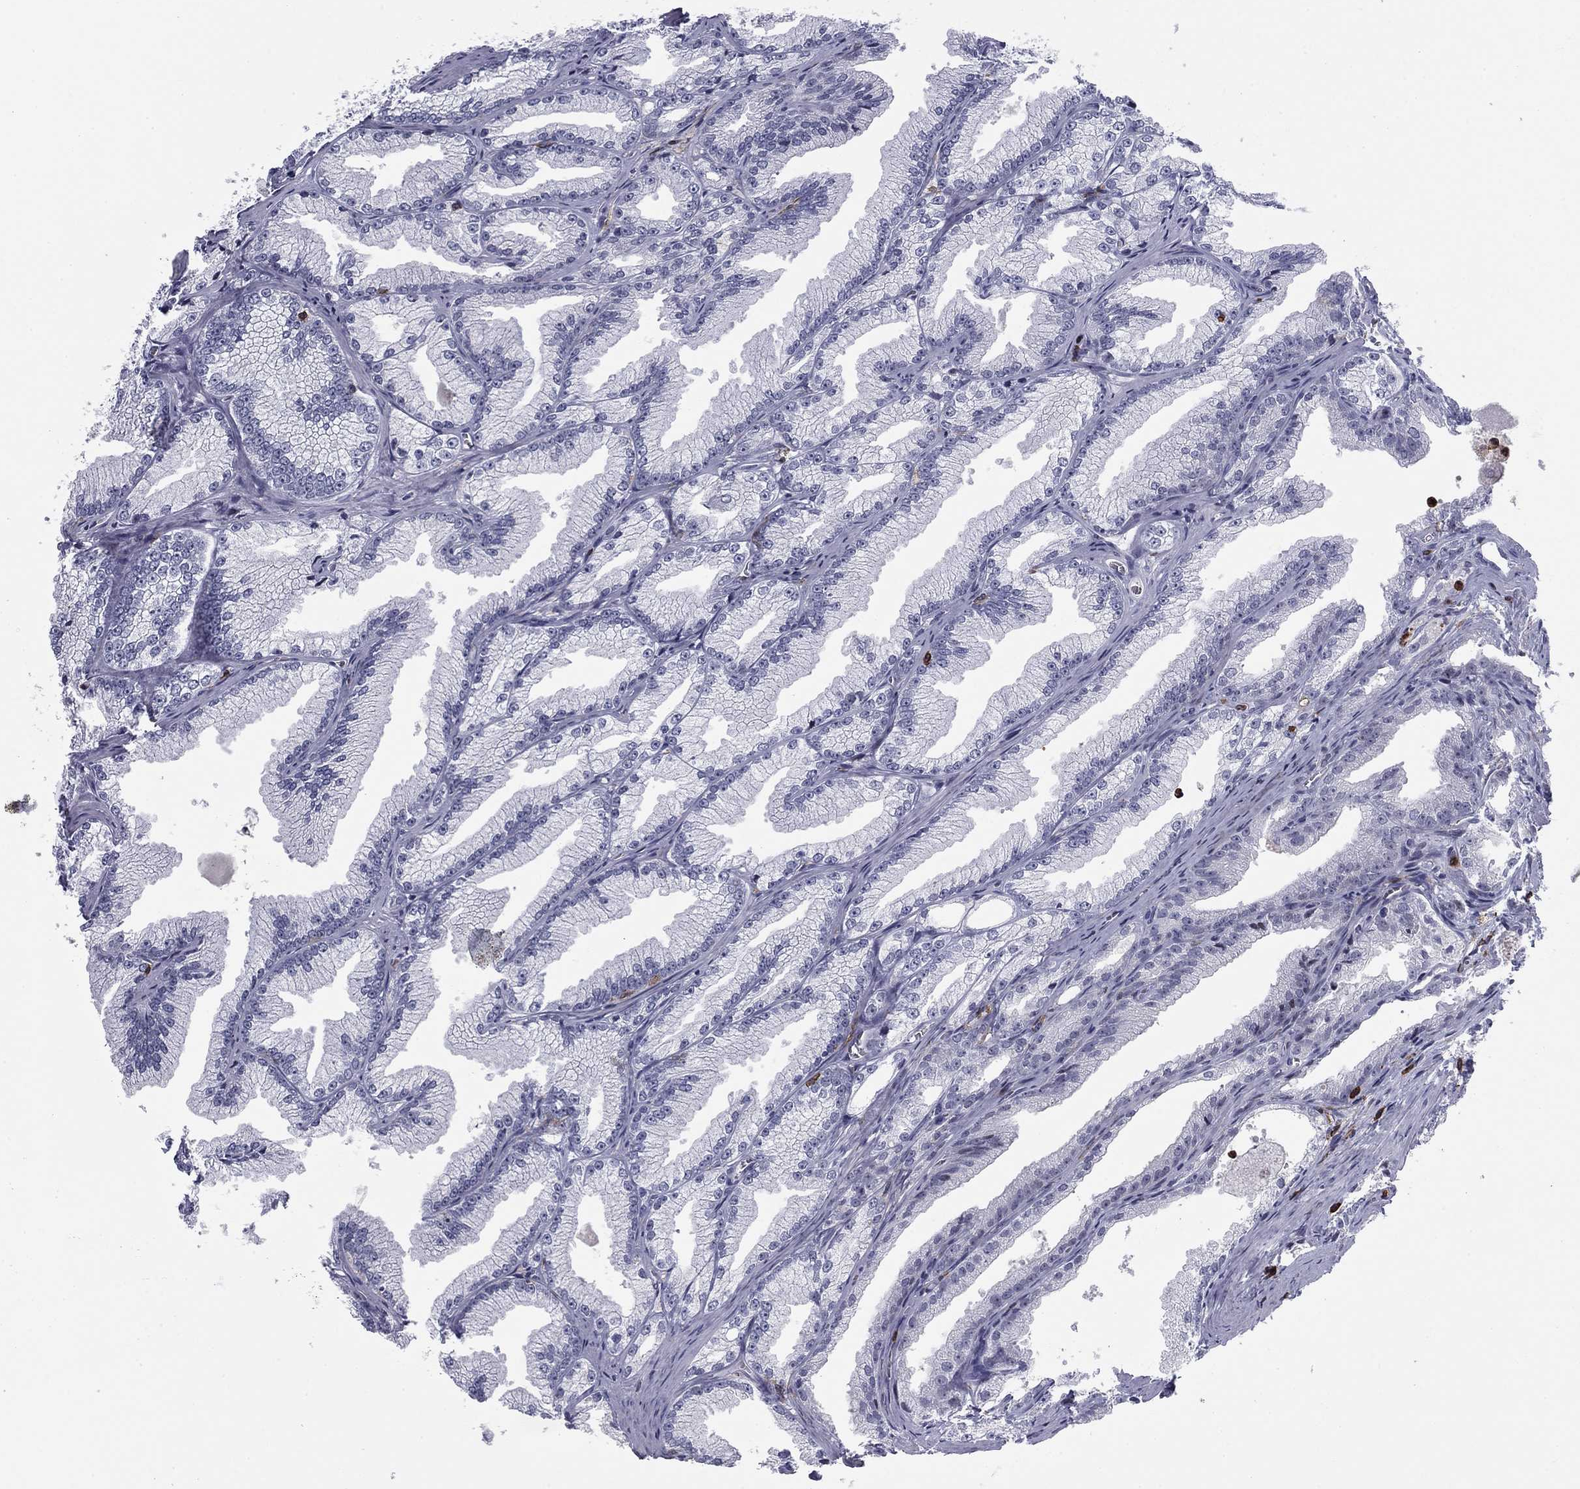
{"staining": {"intensity": "negative", "quantity": "none", "location": "none"}, "tissue": "prostate cancer", "cell_type": "Tumor cells", "image_type": "cancer", "snomed": [{"axis": "morphology", "description": "Adenocarcinoma, NOS"}, {"axis": "morphology", "description": "Adenocarcinoma, High grade"}, {"axis": "topography", "description": "Prostate"}], "caption": "Immunohistochemistry micrograph of neoplastic tissue: prostate cancer (high-grade adenocarcinoma) stained with DAB (3,3'-diaminobenzidine) exhibits no significant protein staining in tumor cells.", "gene": "ARHGAP27", "patient": {"sex": "male", "age": 70}}